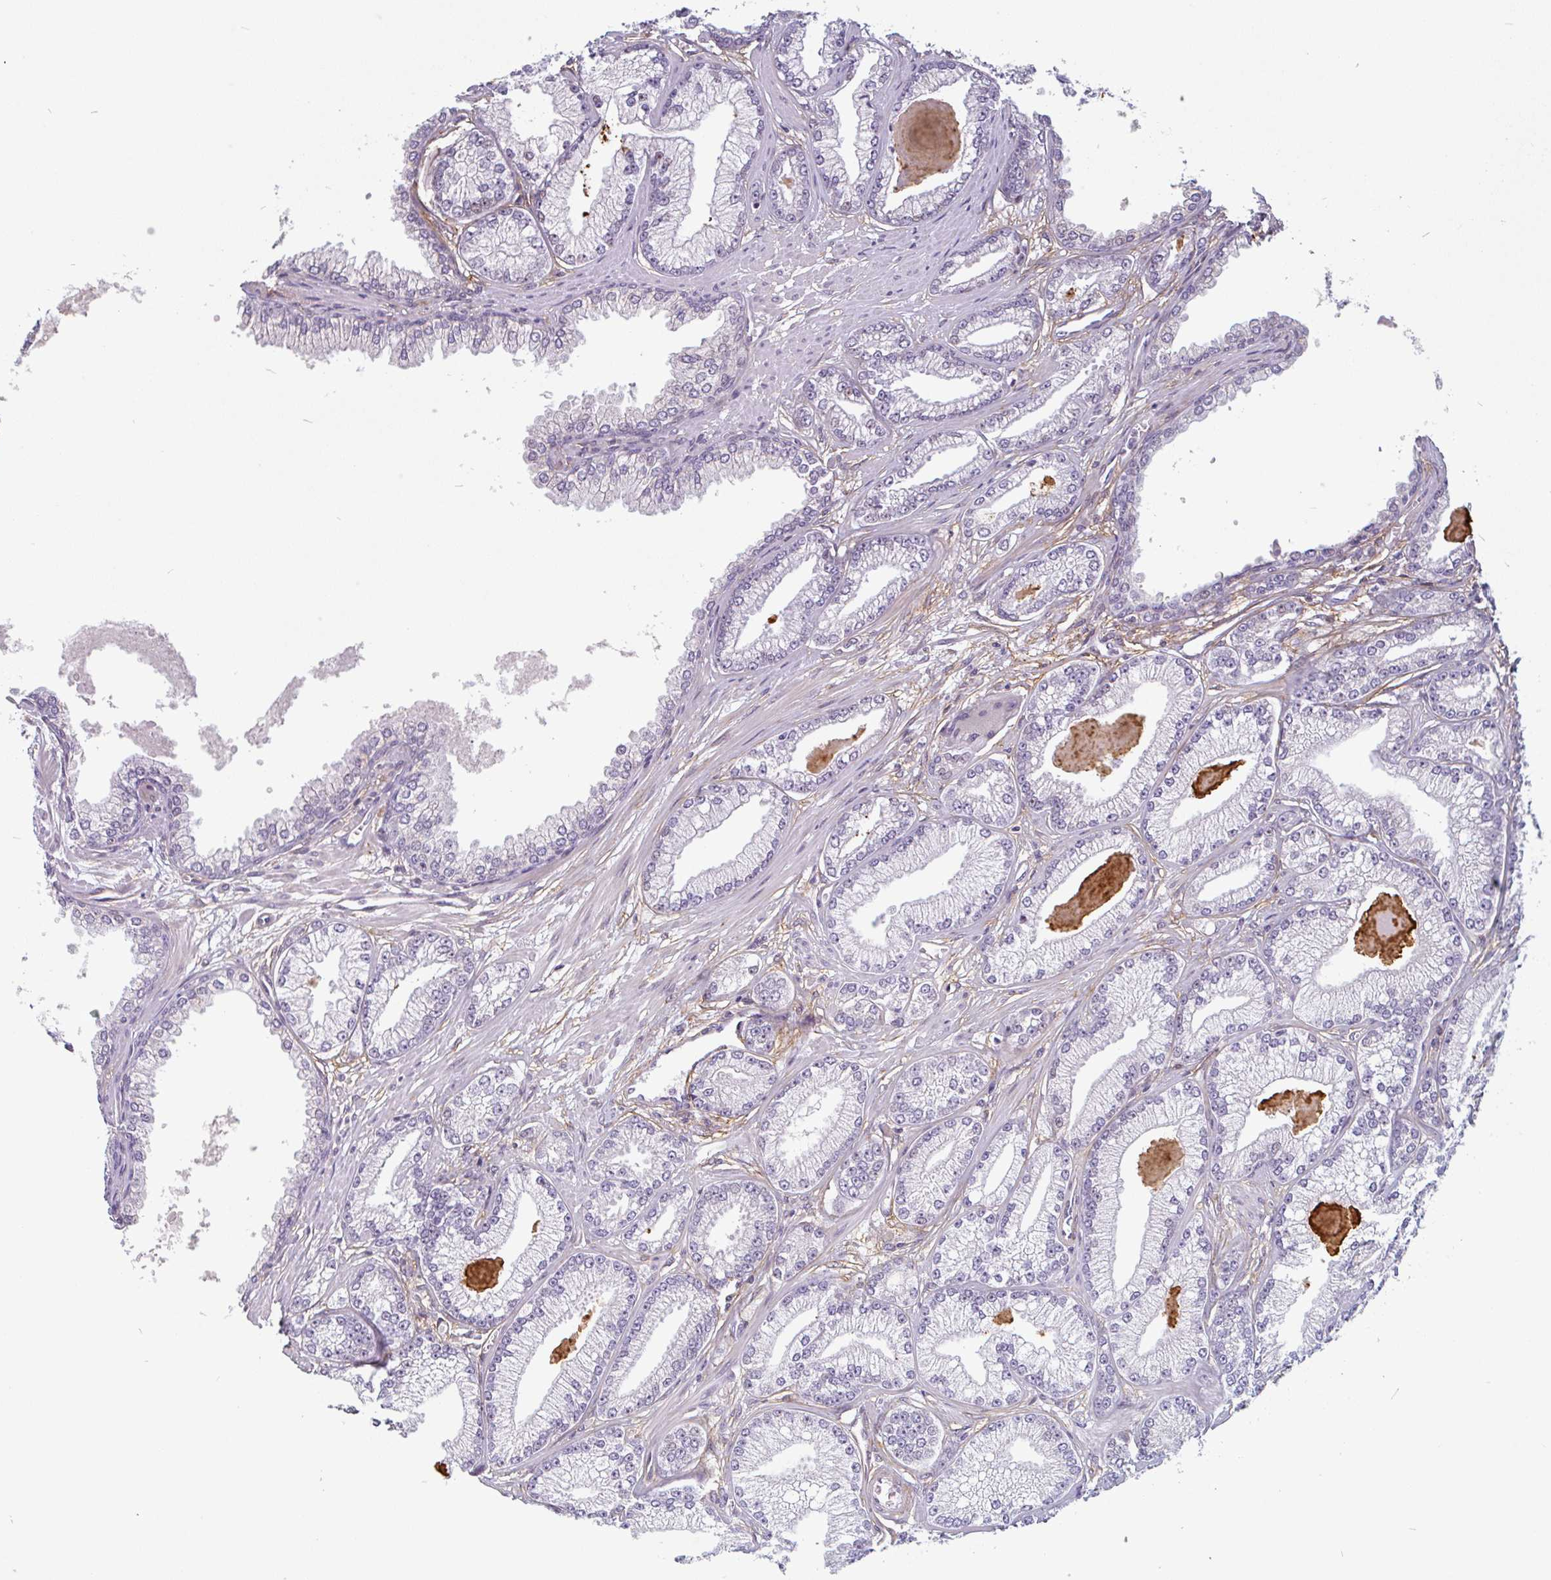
{"staining": {"intensity": "negative", "quantity": "none", "location": "none"}, "tissue": "prostate cancer", "cell_type": "Tumor cells", "image_type": "cancer", "snomed": [{"axis": "morphology", "description": "Adenocarcinoma, Low grade"}, {"axis": "topography", "description": "Prostate"}], "caption": "Tumor cells are negative for brown protein staining in prostate cancer. (DAB IHC visualized using brightfield microscopy, high magnification).", "gene": "TMEM119", "patient": {"sex": "male", "age": 64}}